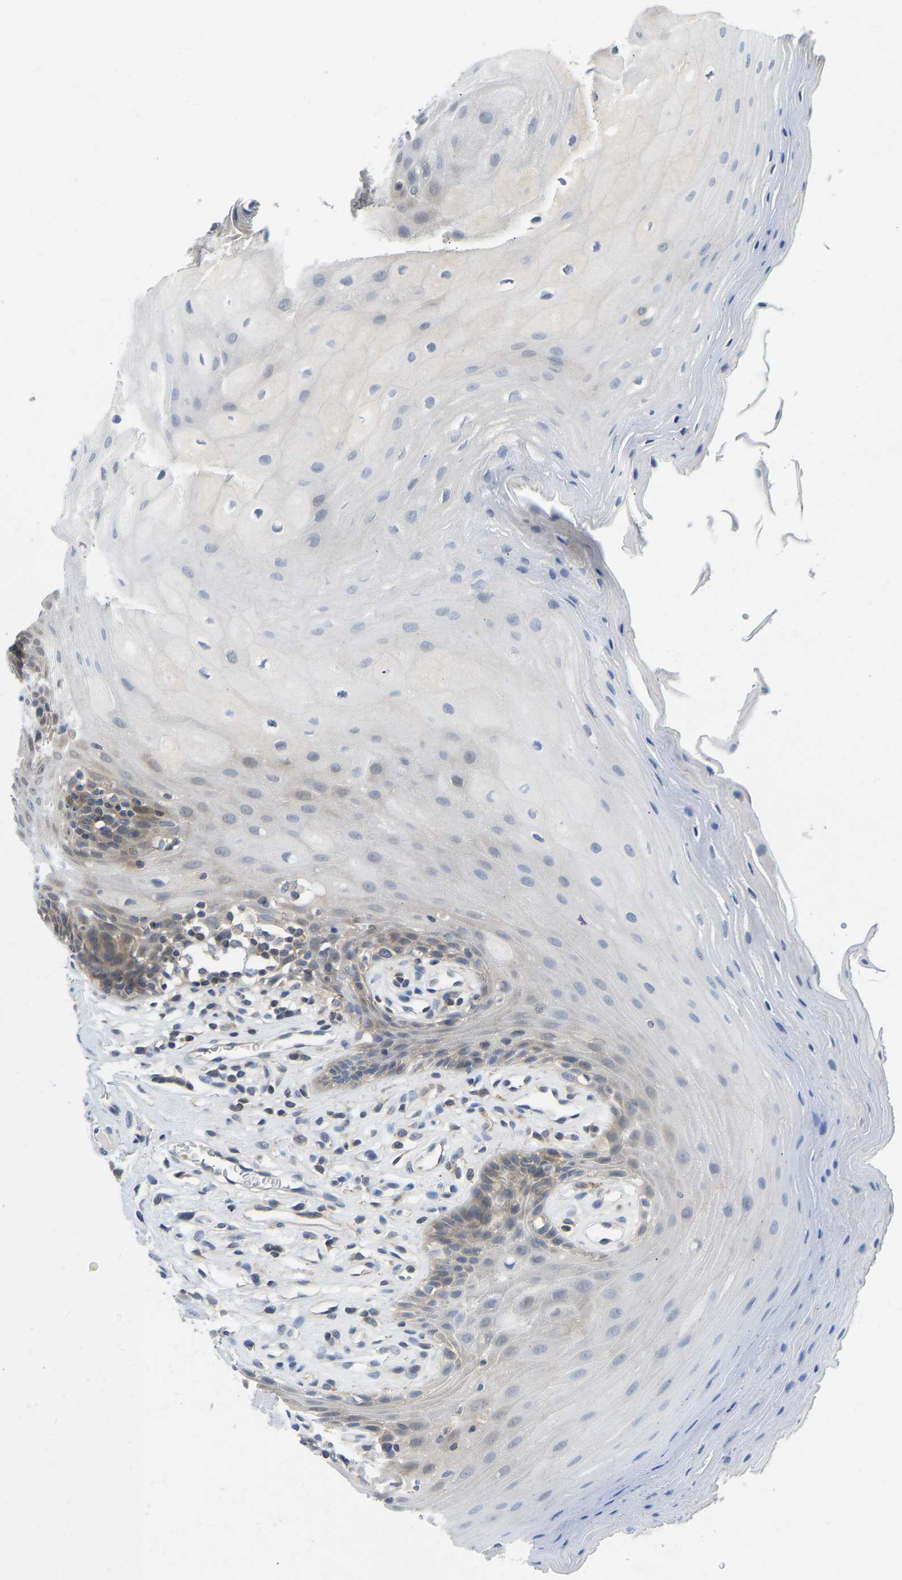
{"staining": {"intensity": "moderate", "quantity": "<25%", "location": "cytoplasmic/membranous"}, "tissue": "oral mucosa", "cell_type": "Squamous epithelial cells", "image_type": "normal", "snomed": [{"axis": "morphology", "description": "Normal tissue, NOS"}, {"axis": "morphology", "description": "Squamous cell carcinoma, NOS"}, {"axis": "topography", "description": "Oral tissue"}, {"axis": "topography", "description": "Head-Neck"}], "caption": "Immunohistochemistry (IHC) of benign oral mucosa displays low levels of moderate cytoplasmic/membranous positivity in approximately <25% of squamous epithelial cells.", "gene": "NDRG3", "patient": {"sex": "male", "age": 71}}